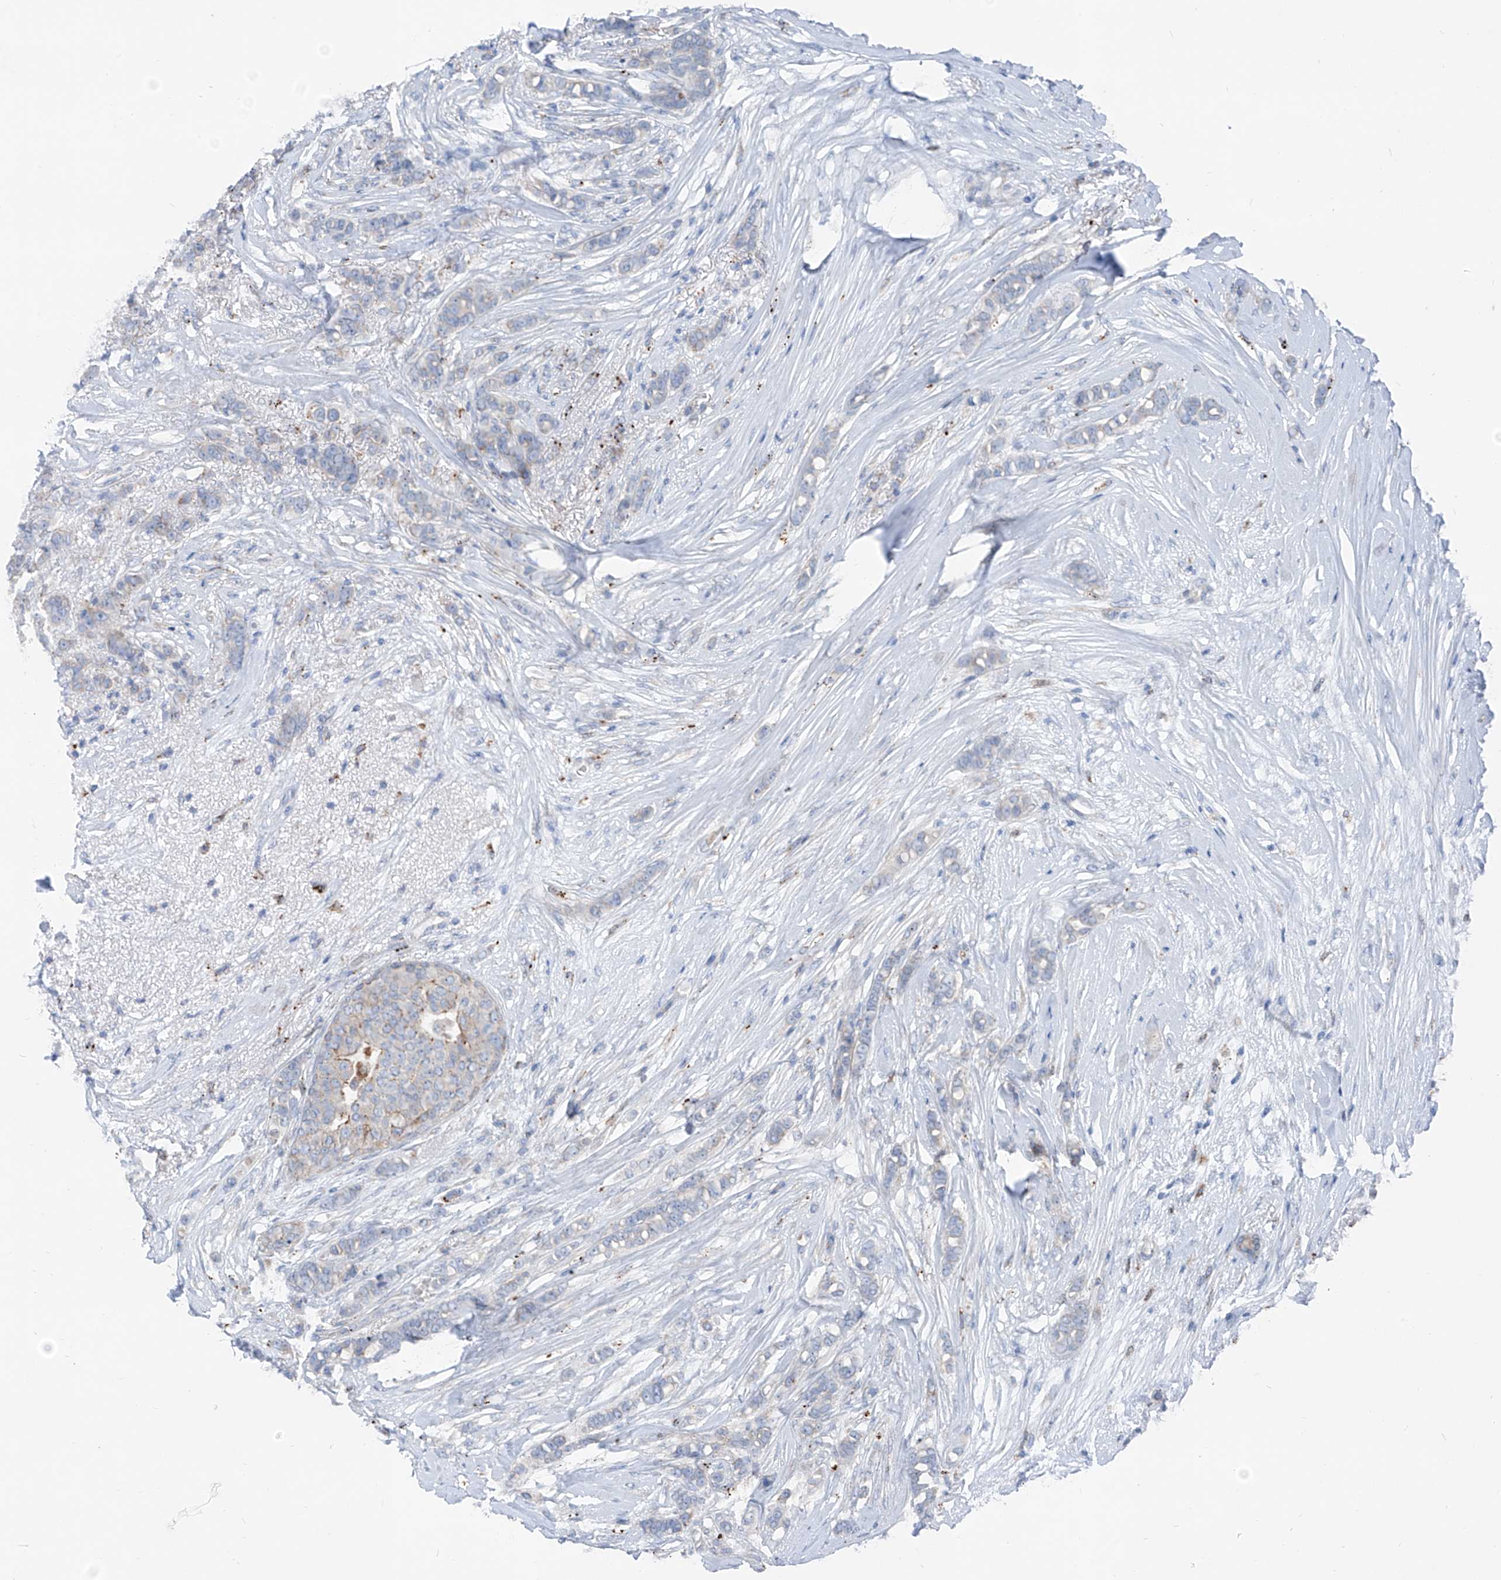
{"staining": {"intensity": "moderate", "quantity": "<25%", "location": "cytoplasmic/membranous"}, "tissue": "breast cancer", "cell_type": "Tumor cells", "image_type": "cancer", "snomed": [{"axis": "morphology", "description": "Lobular carcinoma"}, {"axis": "topography", "description": "Breast"}], "caption": "Immunohistochemical staining of breast cancer exhibits low levels of moderate cytoplasmic/membranous protein positivity in about <25% of tumor cells.", "gene": "GPR137C", "patient": {"sex": "female", "age": 51}}